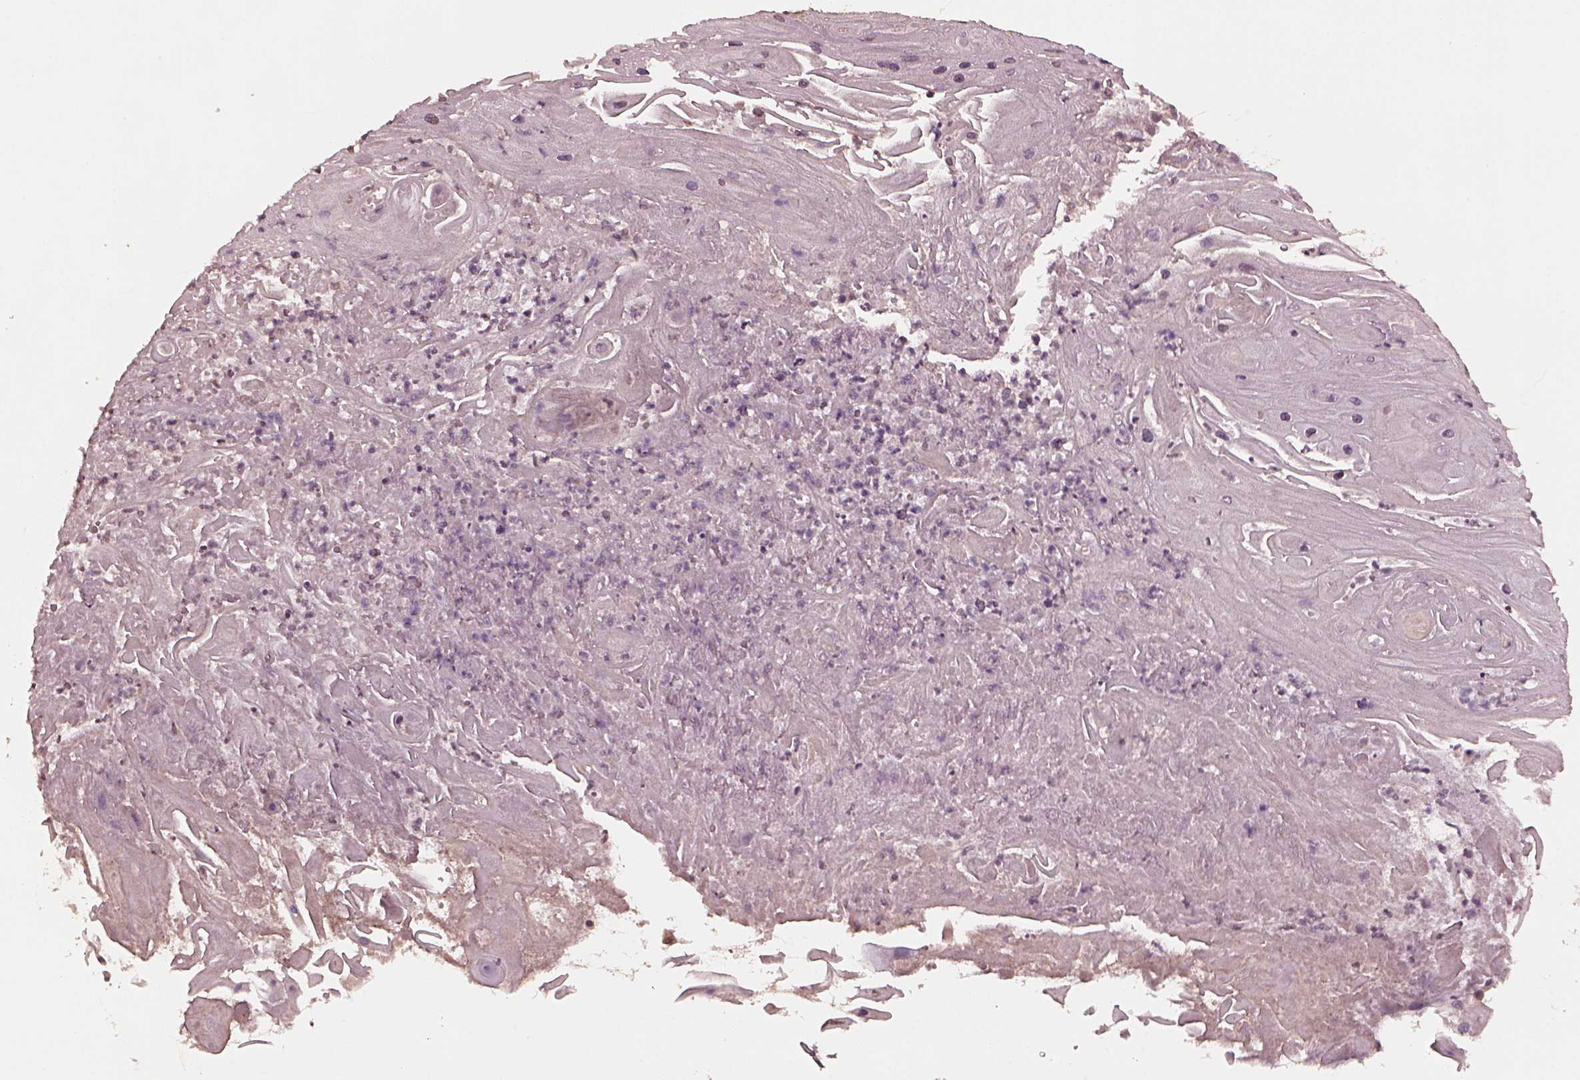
{"staining": {"intensity": "negative", "quantity": "none", "location": "none"}, "tissue": "skin cancer", "cell_type": "Tumor cells", "image_type": "cancer", "snomed": [{"axis": "morphology", "description": "Squamous cell carcinoma, NOS"}, {"axis": "topography", "description": "Skin"}], "caption": "An immunohistochemistry (IHC) image of skin squamous cell carcinoma is shown. There is no staining in tumor cells of skin squamous cell carcinoma. (IHC, brightfield microscopy, high magnification).", "gene": "IL18RAP", "patient": {"sex": "male", "age": 62}}